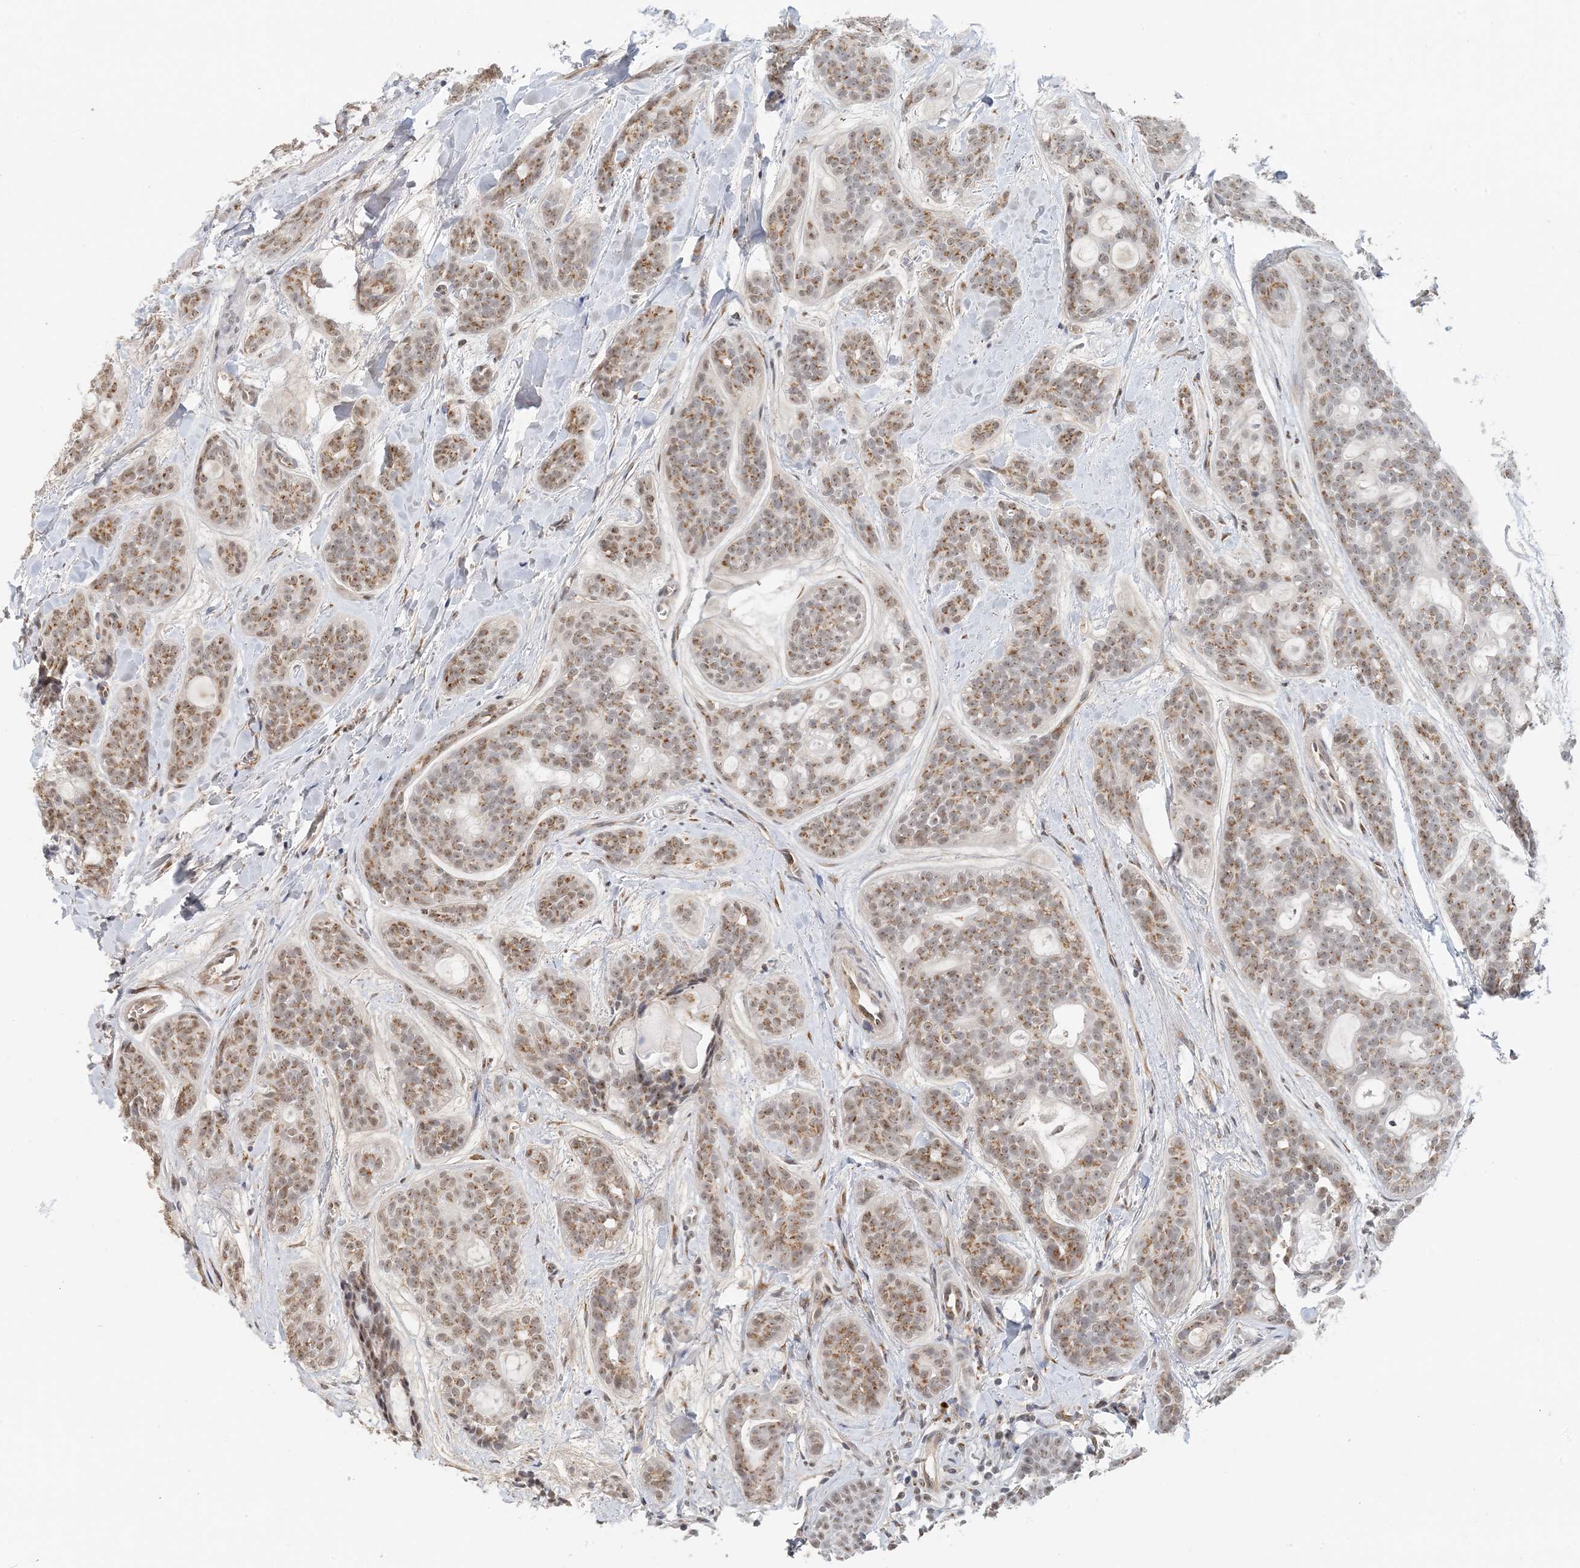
{"staining": {"intensity": "moderate", "quantity": ">75%", "location": "cytoplasmic/membranous"}, "tissue": "head and neck cancer", "cell_type": "Tumor cells", "image_type": "cancer", "snomed": [{"axis": "morphology", "description": "Adenocarcinoma, NOS"}, {"axis": "topography", "description": "Head-Neck"}], "caption": "Immunohistochemical staining of human head and neck cancer reveals moderate cytoplasmic/membranous protein staining in about >75% of tumor cells. (DAB (3,3'-diaminobenzidine) IHC with brightfield microscopy, high magnification).", "gene": "ZCCHC4", "patient": {"sex": "male", "age": 66}}